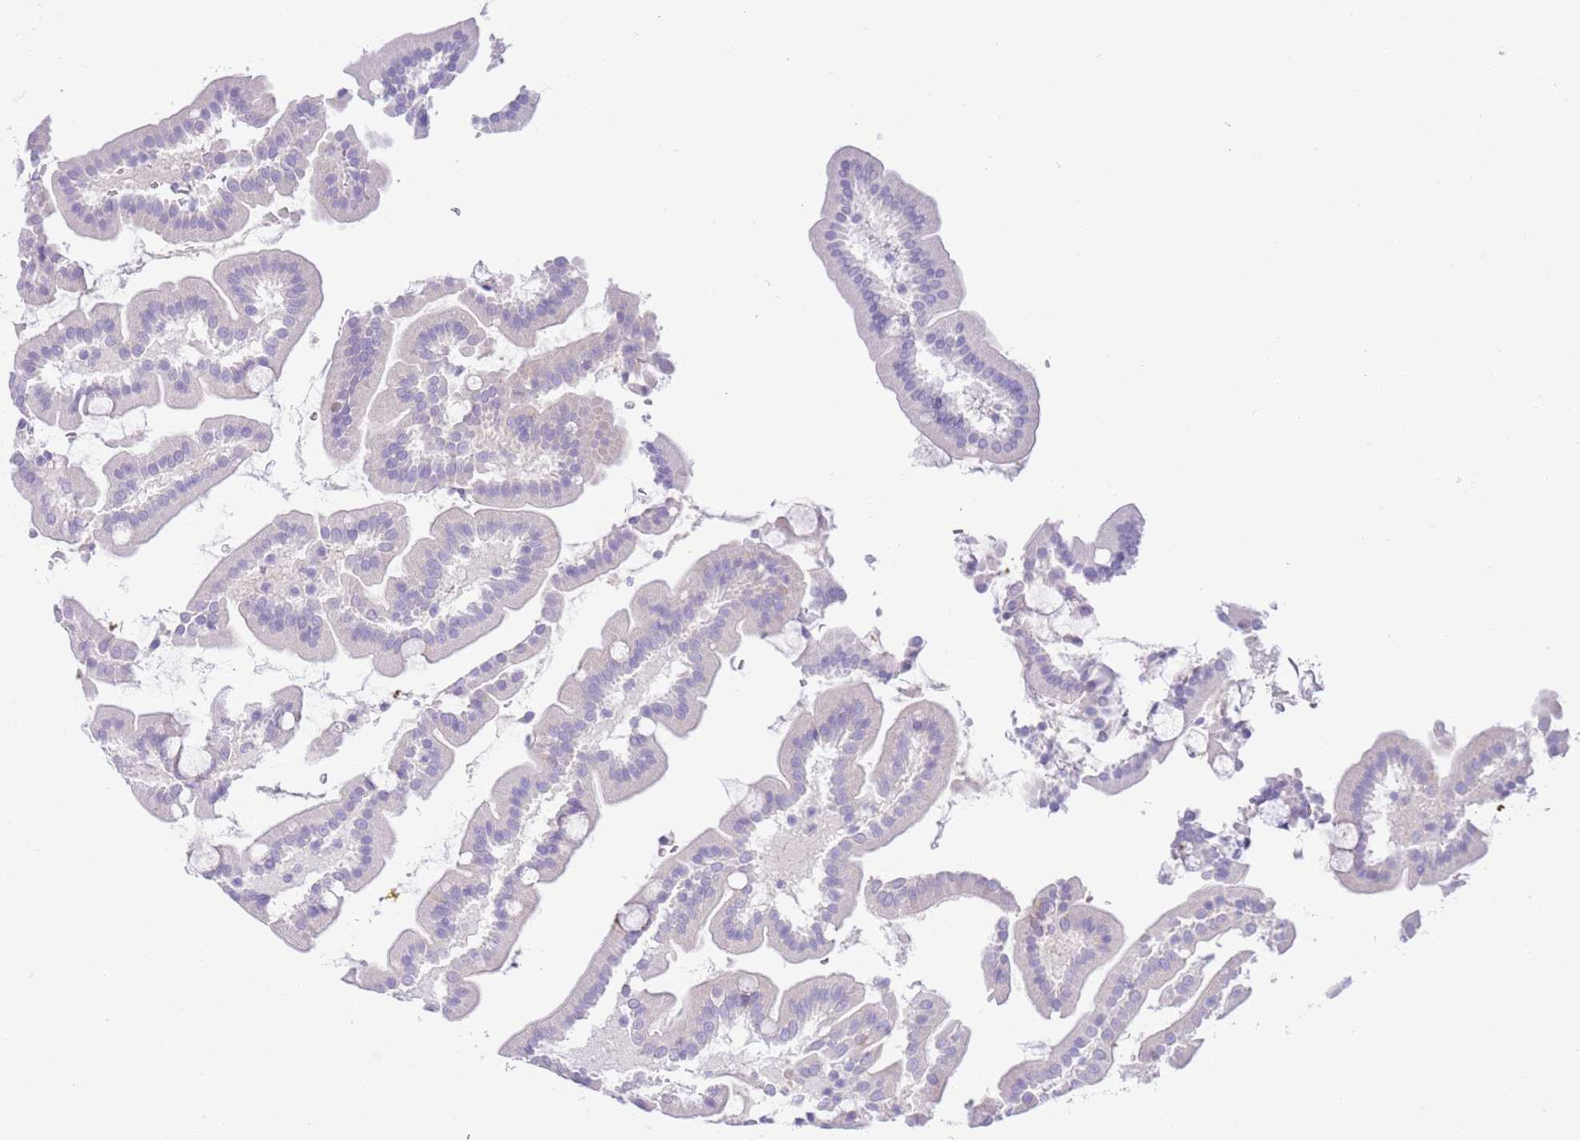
{"staining": {"intensity": "weak", "quantity": "25%-75%", "location": "cytoplasmic/membranous"}, "tissue": "duodenum", "cell_type": "Glandular cells", "image_type": "normal", "snomed": [{"axis": "morphology", "description": "Normal tissue, NOS"}, {"axis": "topography", "description": "Duodenum"}], "caption": "Normal duodenum was stained to show a protein in brown. There is low levels of weak cytoplasmic/membranous expression in approximately 25%-75% of glandular cells.", "gene": "ZC4H2", "patient": {"sex": "male", "age": 55}}